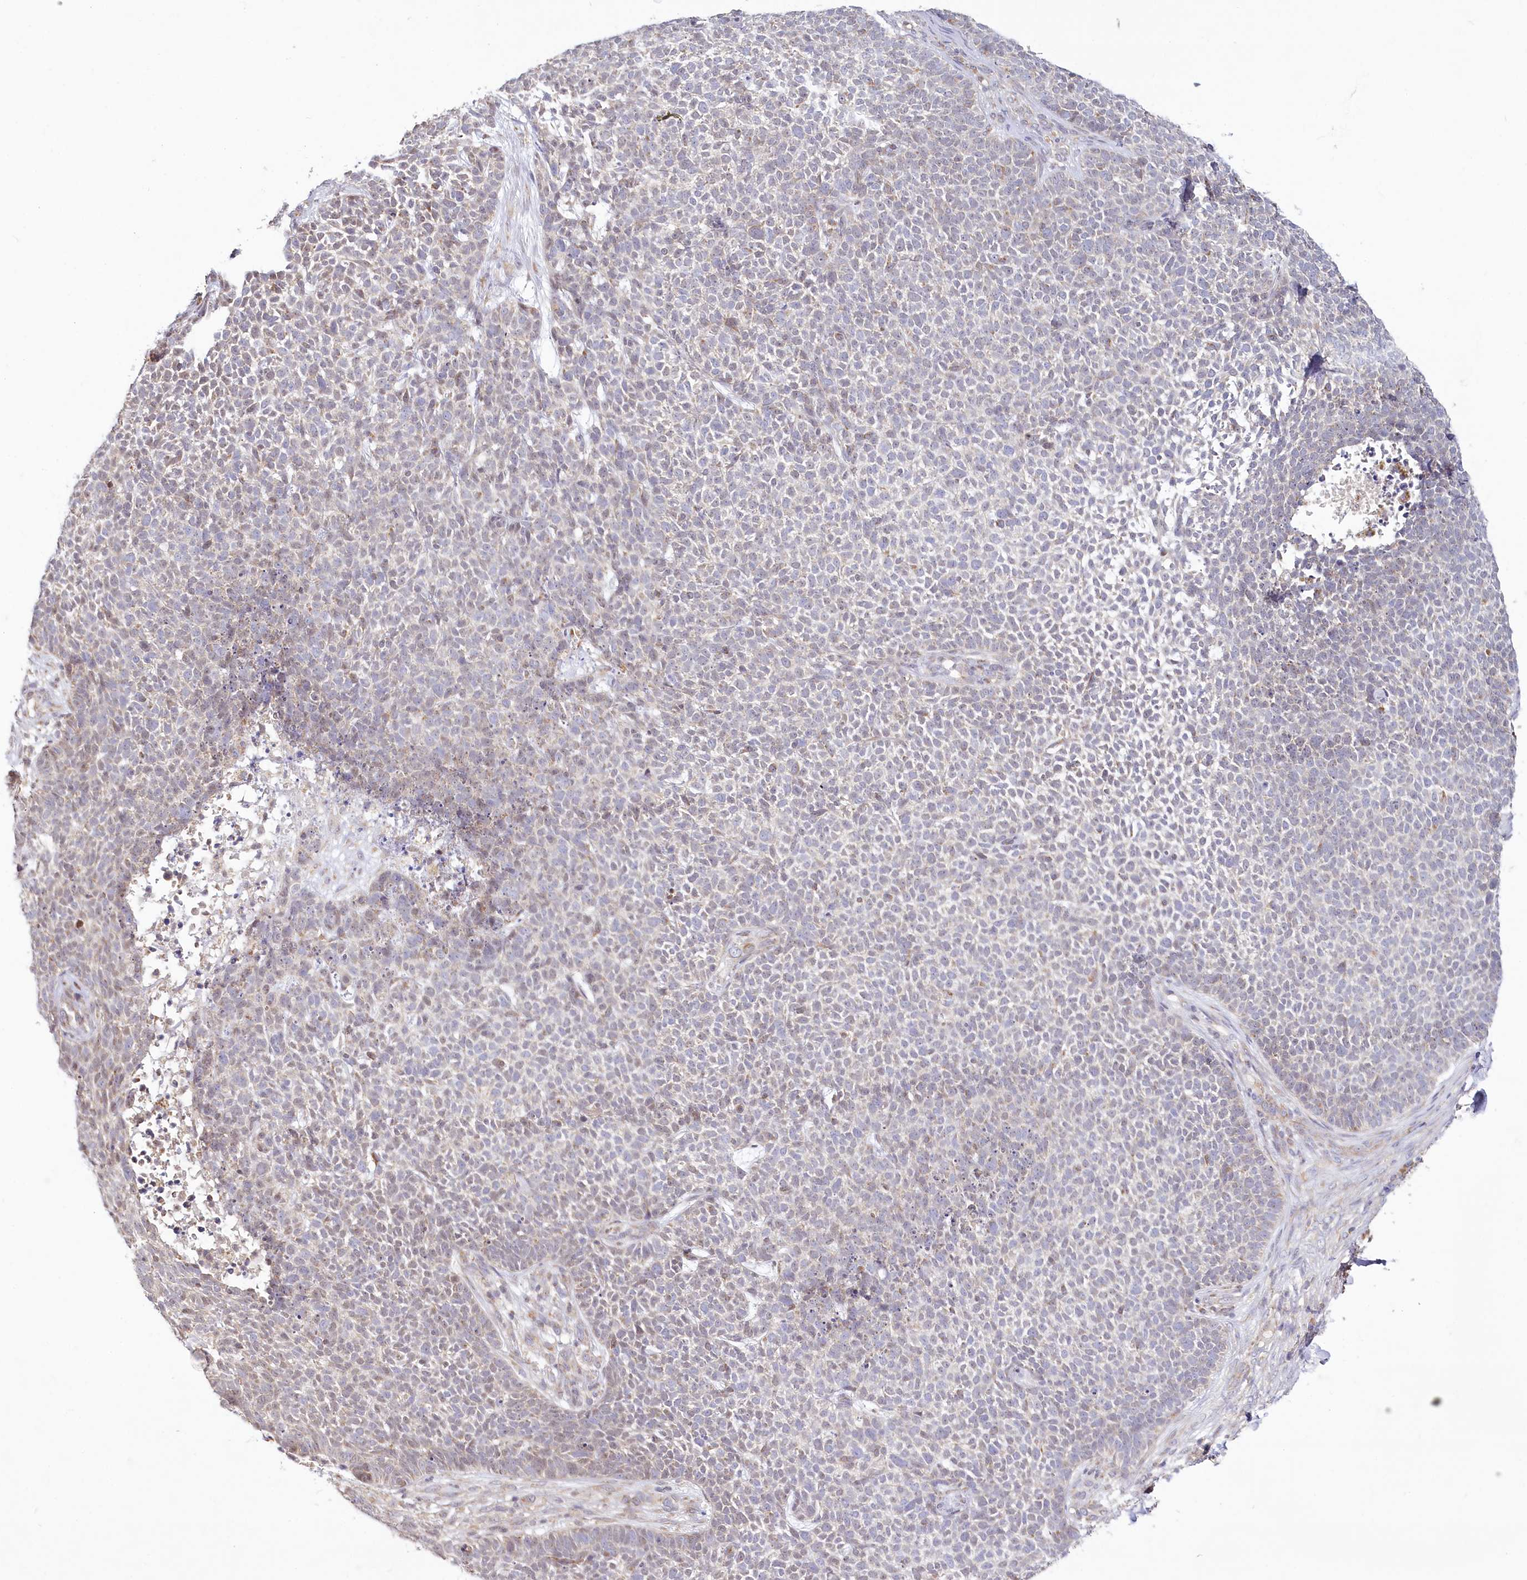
{"staining": {"intensity": "weak", "quantity": "<25%", "location": "cytoplasmic/membranous"}, "tissue": "skin cancer", "cell_type": "Tumor cells", "image_type": "cancer", "snomed": [{"axis": "morphology", "description": "Basal cell carcinoma"}, {"axis": "topography", "description": "Skin"}], "caption": "The image reveals no staining of tumor cells in skin cancer (basal cell carcinoma).", "gene": "ACOX2", "patient": {"sex": "female", "age": 84}}